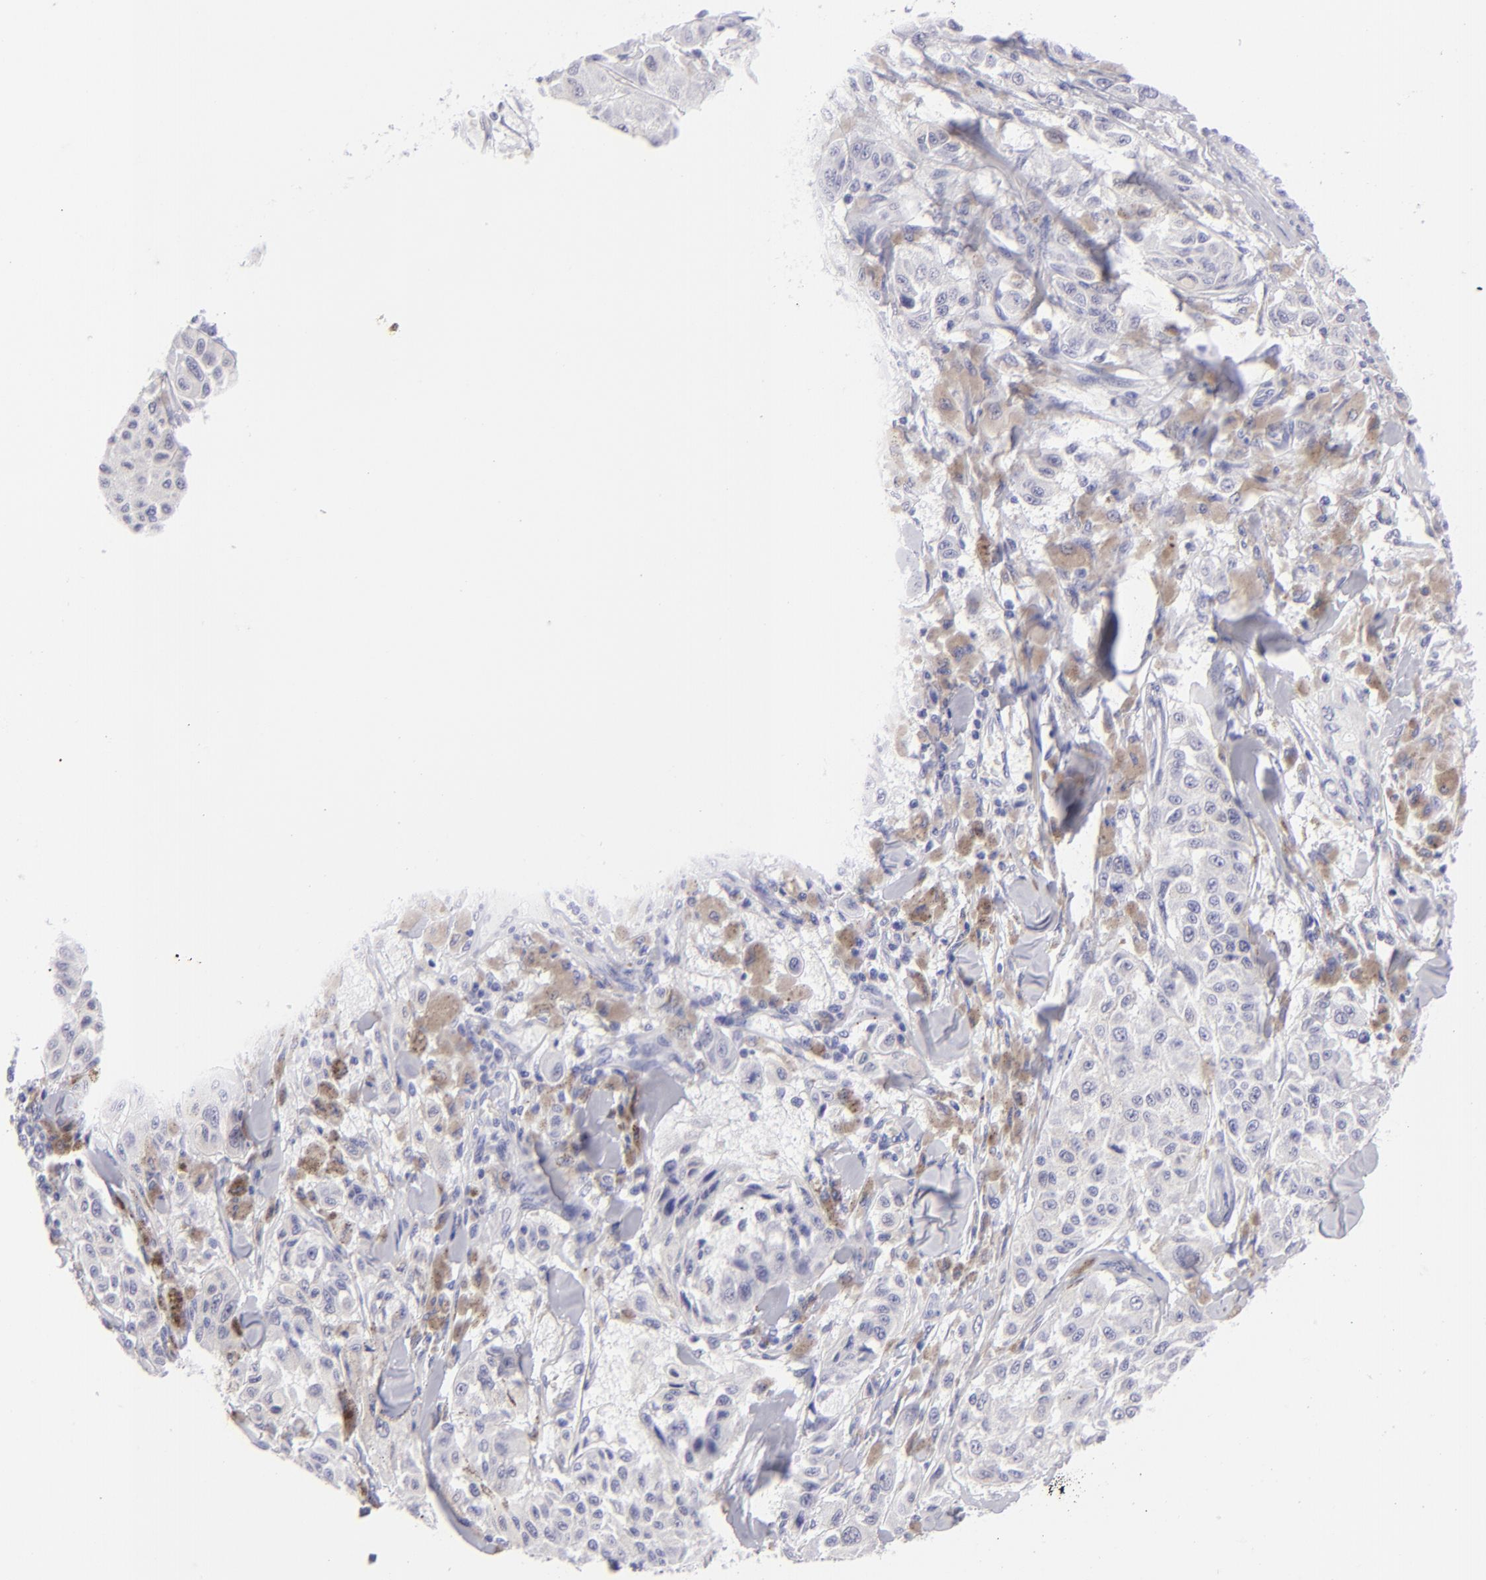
{"staining": {"intensity": "negative", "quantity": "none", "location": "none"}, "tissue": "melanoma", "cell_type": "Tumor cells", "image_type": "cancer", "snomed": [{"axis": "morphology", "description": "Malignant melanoma, NOS"}, {"axis": "topography", "description": "Skin"}], "caption": "An IHC photomicrograph of melanoma is shown. There is no staining in tumor cells of melanoma.", "gene": "SLC1A2", "patient": {"sex": "female", "age": 64}}